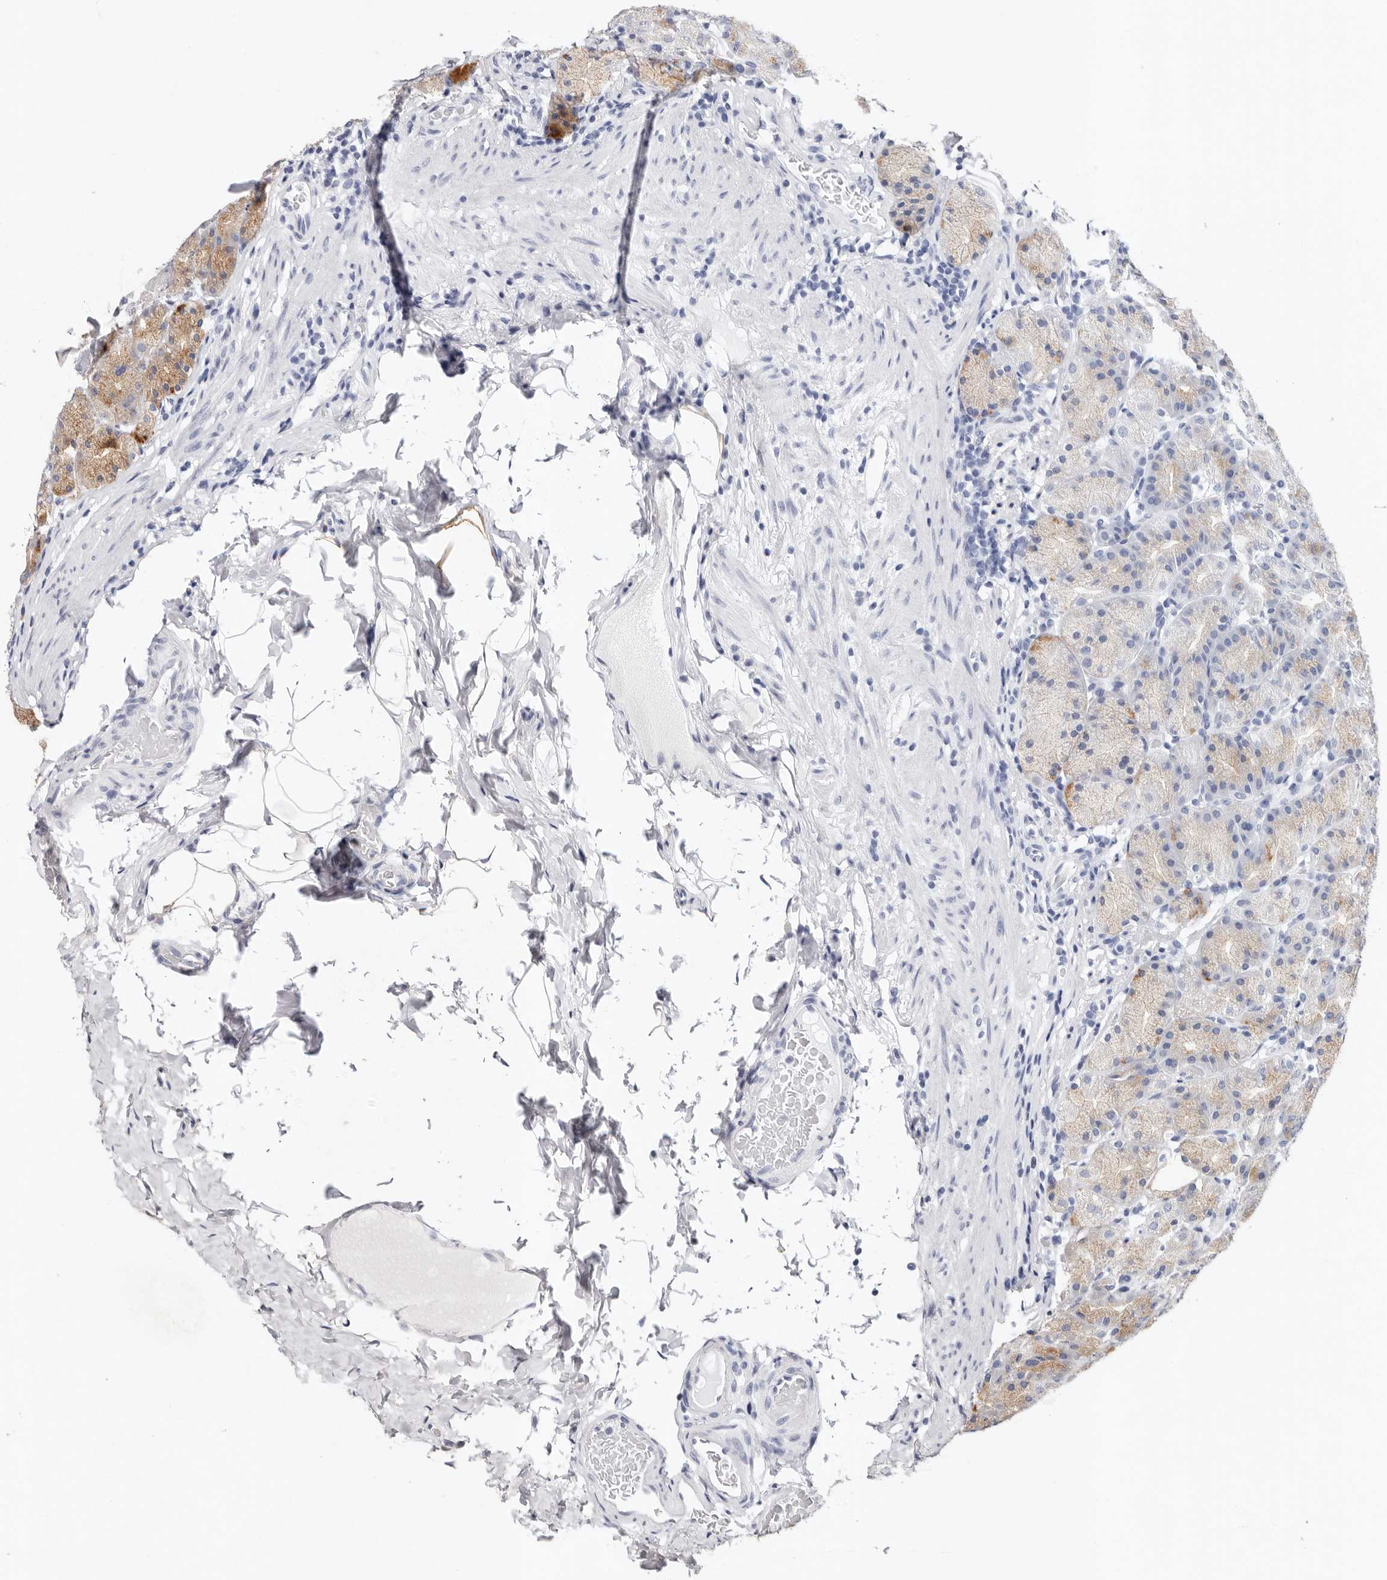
{"staining": {"intensity": "moderate", "quantity": "<25%", "location": "cytoplasmic/membranous"}, "tissue": "stomach", "cell_type": "Glandular cells", "image_type": "normal", "snomed": [{"axis": "morphology", "description": "Normal tissue, NOS"}, {"axis": "topography", "description": "Stomach, upper"}], "caption": "Protein staining of unremarkable stomach demonstrates moderate cytoplasmic/membranous positivity in about <25% of glandular cells.", "gene": "USP33", "patient": {"sex": "male", "age": 68}}